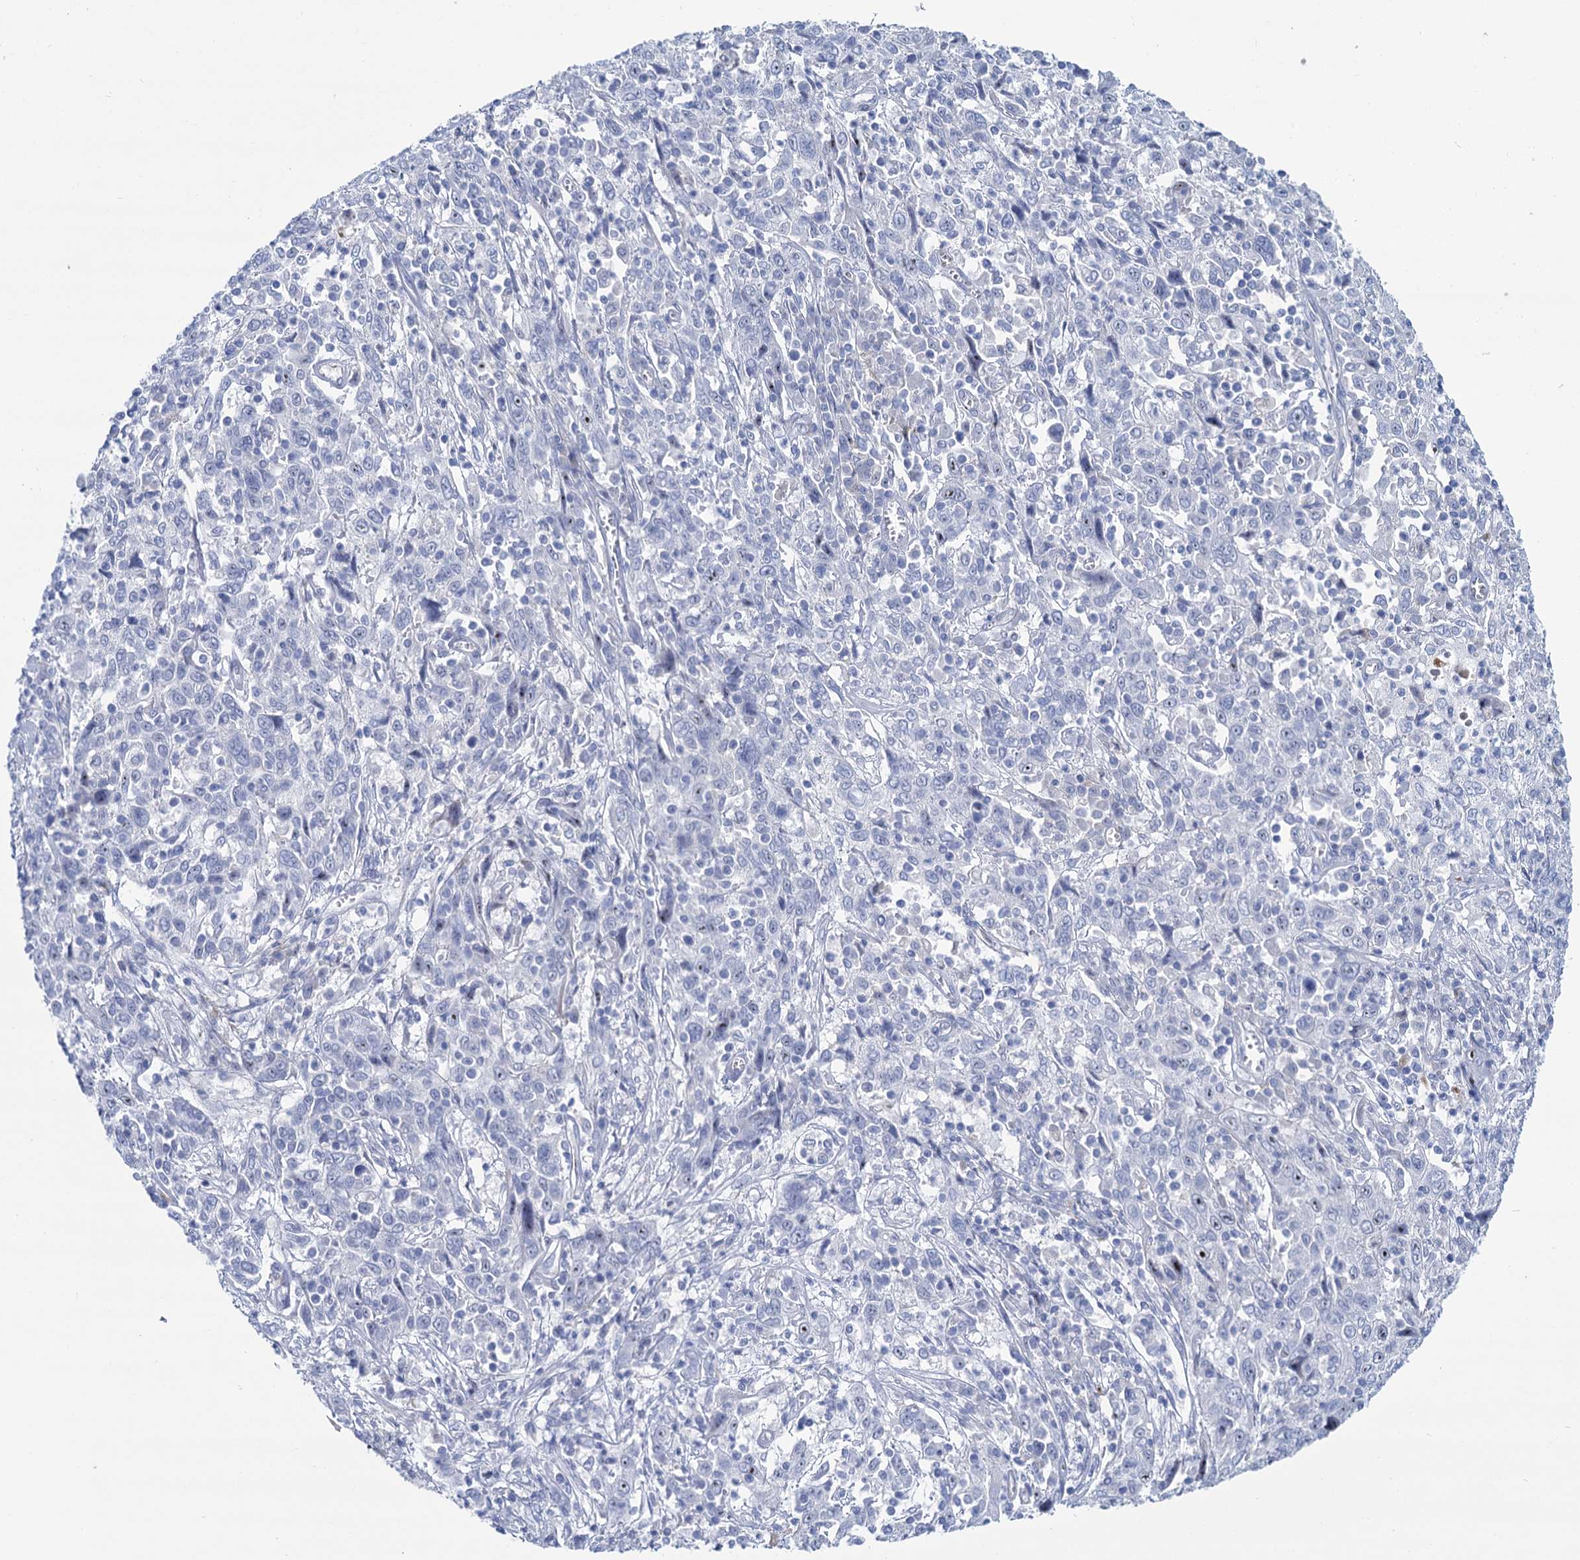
{"staining": {"intensity": "negative", "quantity": "none", "location": "none"}, "tissue": "cervical cancer", "cell_type": "Tumor cells", "image_type": "cancer", "snomed": [{"axis": "morphology", "description": "Squamous cell carcinoma, NOS"}, {"axis": "topography", "description": "Cervix"}], "caption": "This is an IHC micrograph of human cervical cancer (squamous cell carcinoma). There is no staining in tumor cells.", "gene": "SH3TC2", "patient": {"sex": "female", "age": 46}}